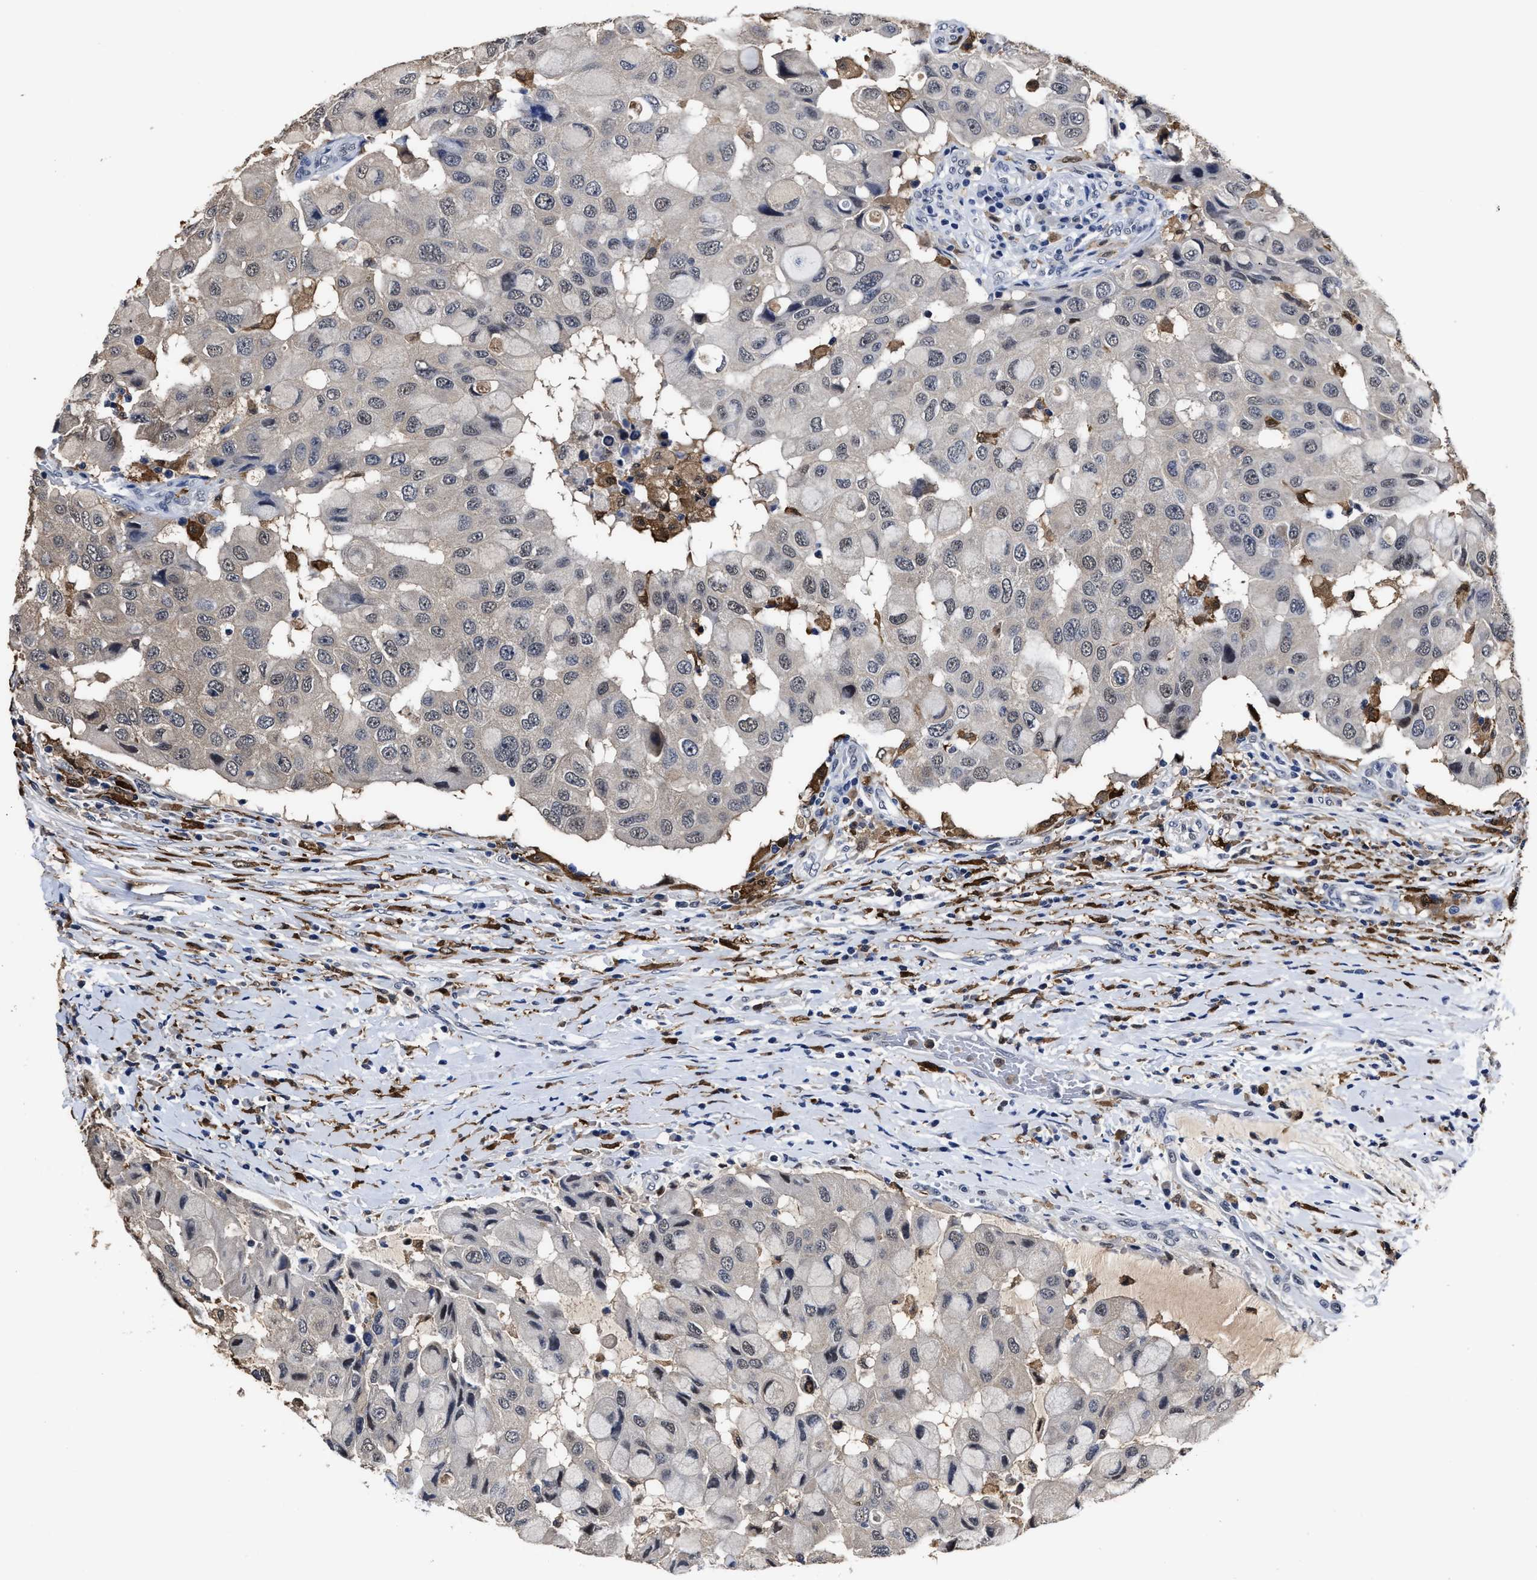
{"staining": {"intensity": "weak", "quantity": "<25%", "location": "cytoplasmic/membranous"}, "tissue": "breast cancer", "cell_type": "Tumor cells", "image_type": "cancer", "snomed": [{"axis": "morphology", "description": "Duct carcinoma"}, {"axis": "topography", "description": "Breast"}], "caption": "The micrograph displays no significant positivity in tumor cells of breast cancer.", "gene": "PRPF4B", "patient": {"sex": "female", "age": 27}}